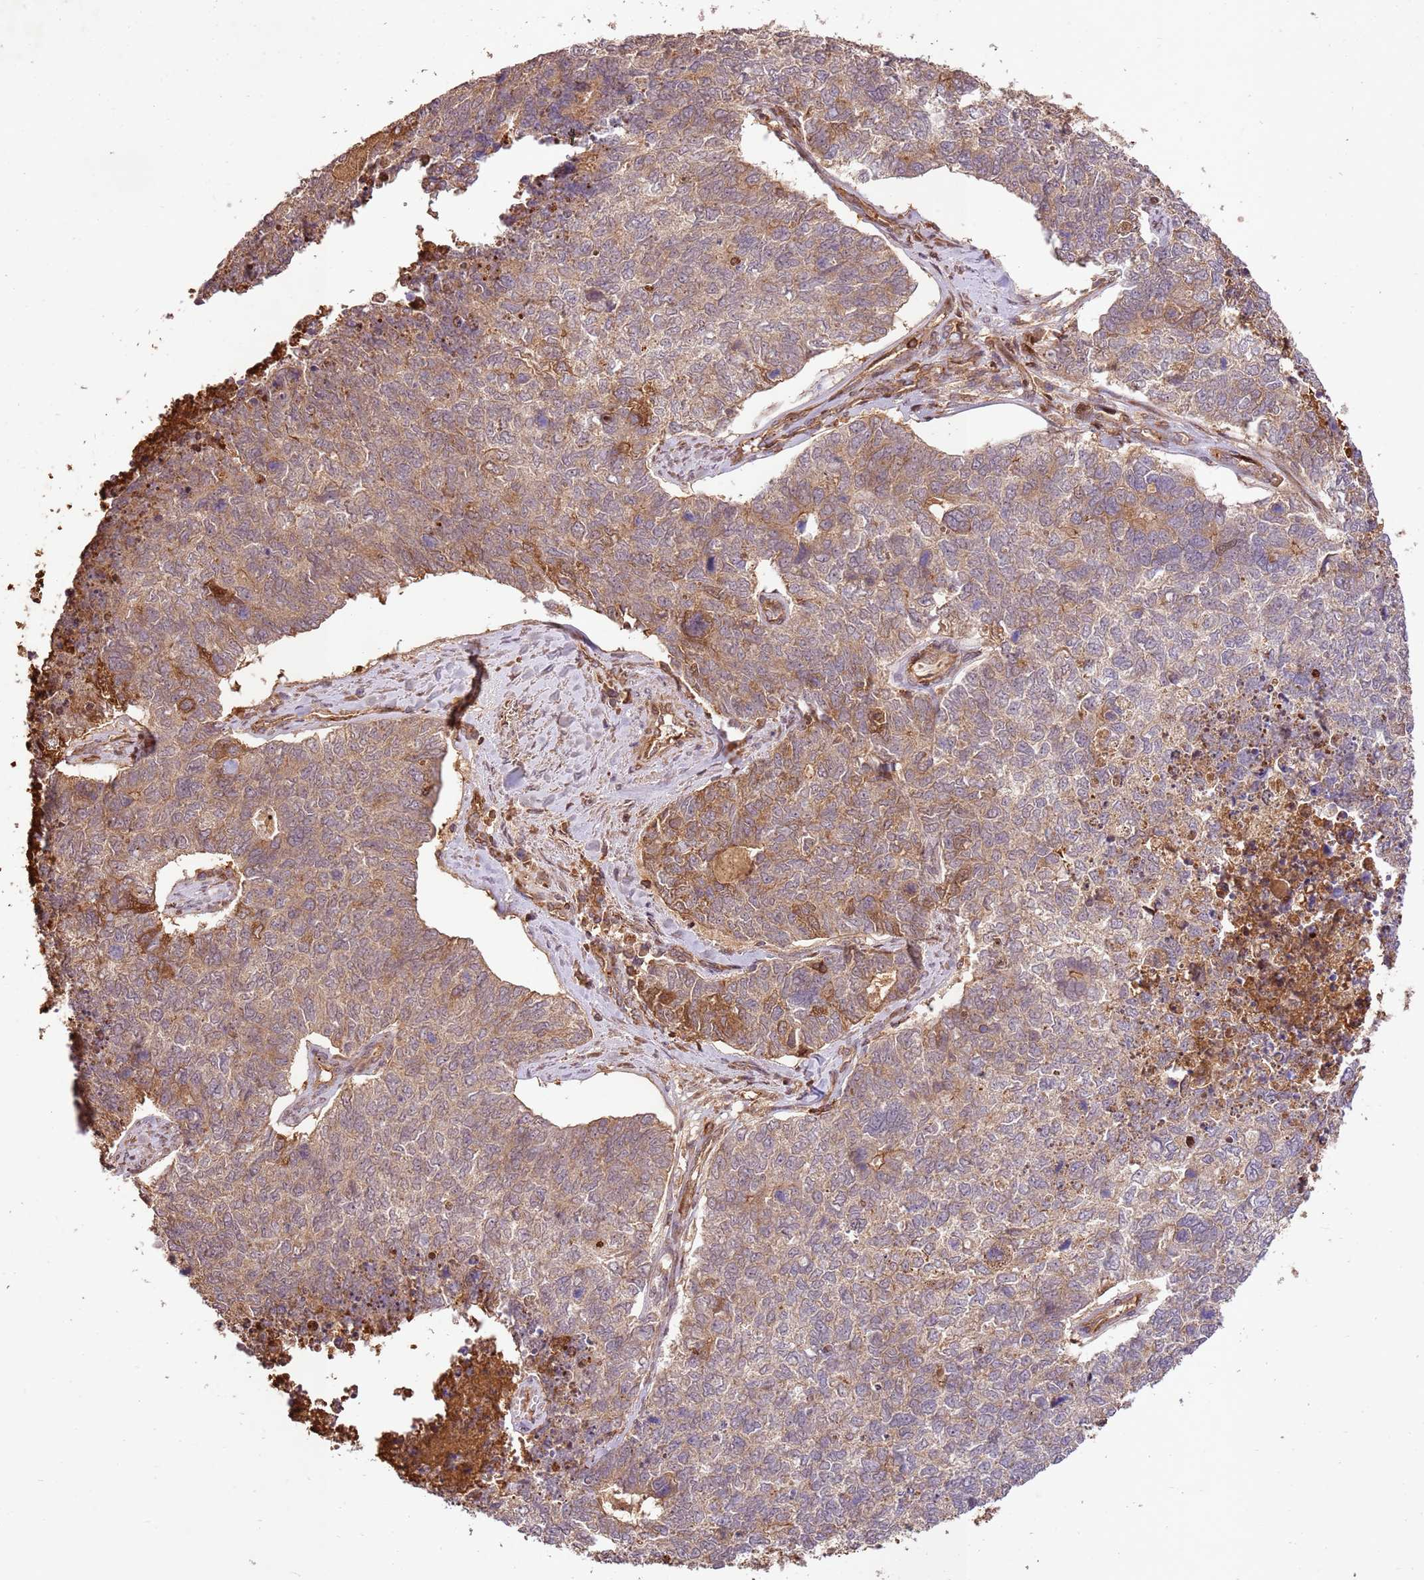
{"staining": {"intensity": "moderate", "quantity": "25%-75%", "location": "cytoplasmic/membranous"}, "tissue": "cervical cancer", "cell_type": "Tumor cells", "image_type": "cancer", "snomed": [{"axis": "morphology", "description": "Squamous cell carcinoma, NOS"}, {"axis": "topography", "description": "Cervix"}], "caption": "Immunohistochemistry of cervical cancer reveals medium levels of moderate cytoplasmic/membranous positivity in about 25%-75% of tumor cells.", "gene": "KATNAL2", "patient": {"sex": "female", "age": 63}}